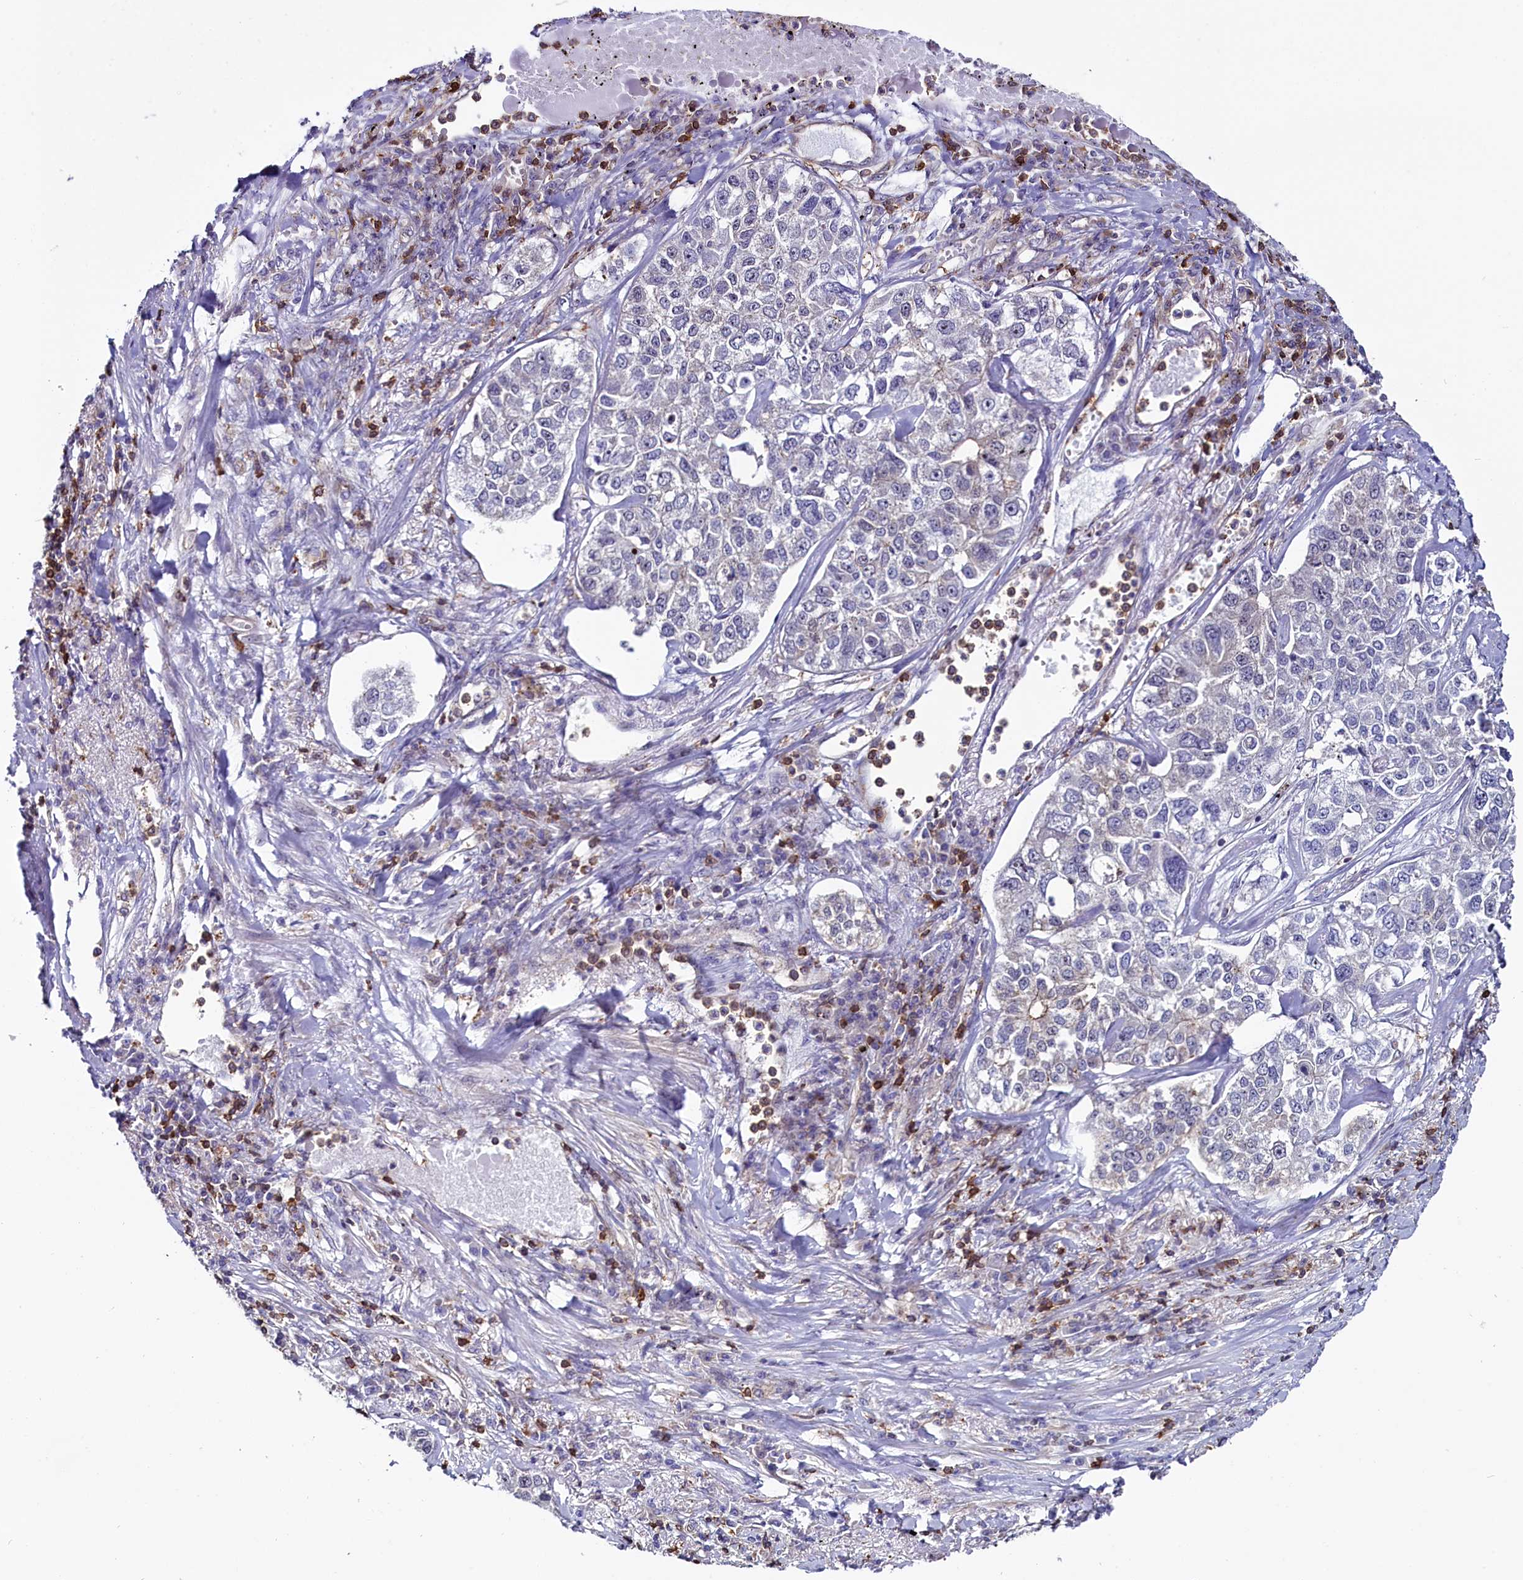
{"staining": {"intensity": "negative", "quantity": "none", "location": "none"}, "tissue": "lung cancer", "cell_type": "Tumor cells", "image_type": "cancer", "snomed": [{"axis": "morphology", "description": "Adenocarcinoma, NOS"}, {"axis": "topography", "description": "Lung"}], "caption": "Immunohistochemical staining of human adenocarcinoma (lung) displays no significant expression in tumor cells. The staining was performed using DAB (3,3'-diaminobenzidine) to visualize the protein expression in brown, while the nuclei were stained in blue with hematoxylin (Magnification: 20x).", "gene": "CIAPIN1", "patient": {"sex": "male", "age": 49}}